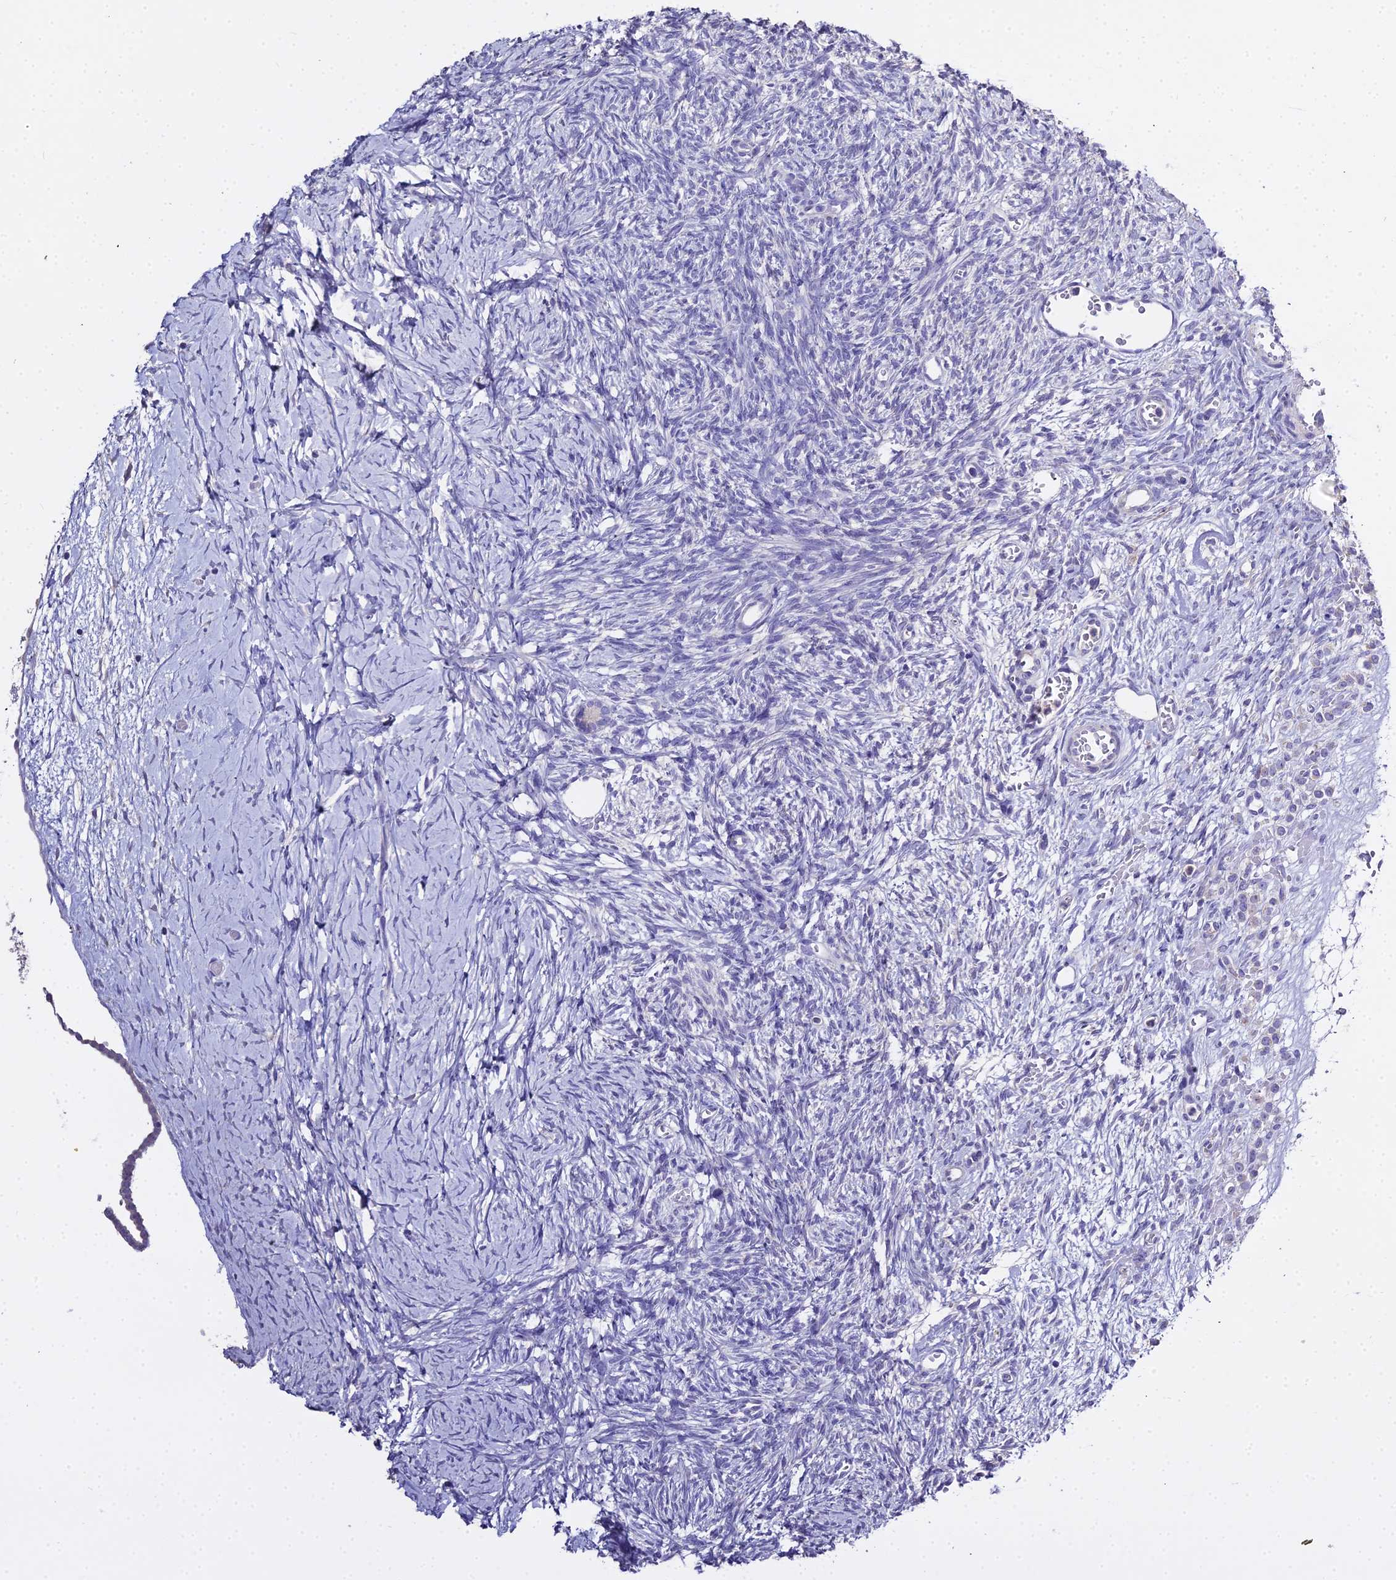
{"staining": {"intensity": "negative", "quantity": "none", "location": "none"}, "tissue": "ovary", "cell_type": "Follicle cells", "image_type": "normal", "snomed": [{"axis": "morphology", "description": "Normal tissue, NOS"}, {"axis": "topography", "description": "Ovary"}], "caption": "DAB immunohistochemical staining of benign ovary exhibits no significant expression in follicle cells. The staining was performed using DAB to visualize the protein expression in brown, while the nuclei were stained in blue with hematoxylin (Magnification: 20x).", "gene": "GLYAT", "patient": {"sex": "female", "age": 39}}